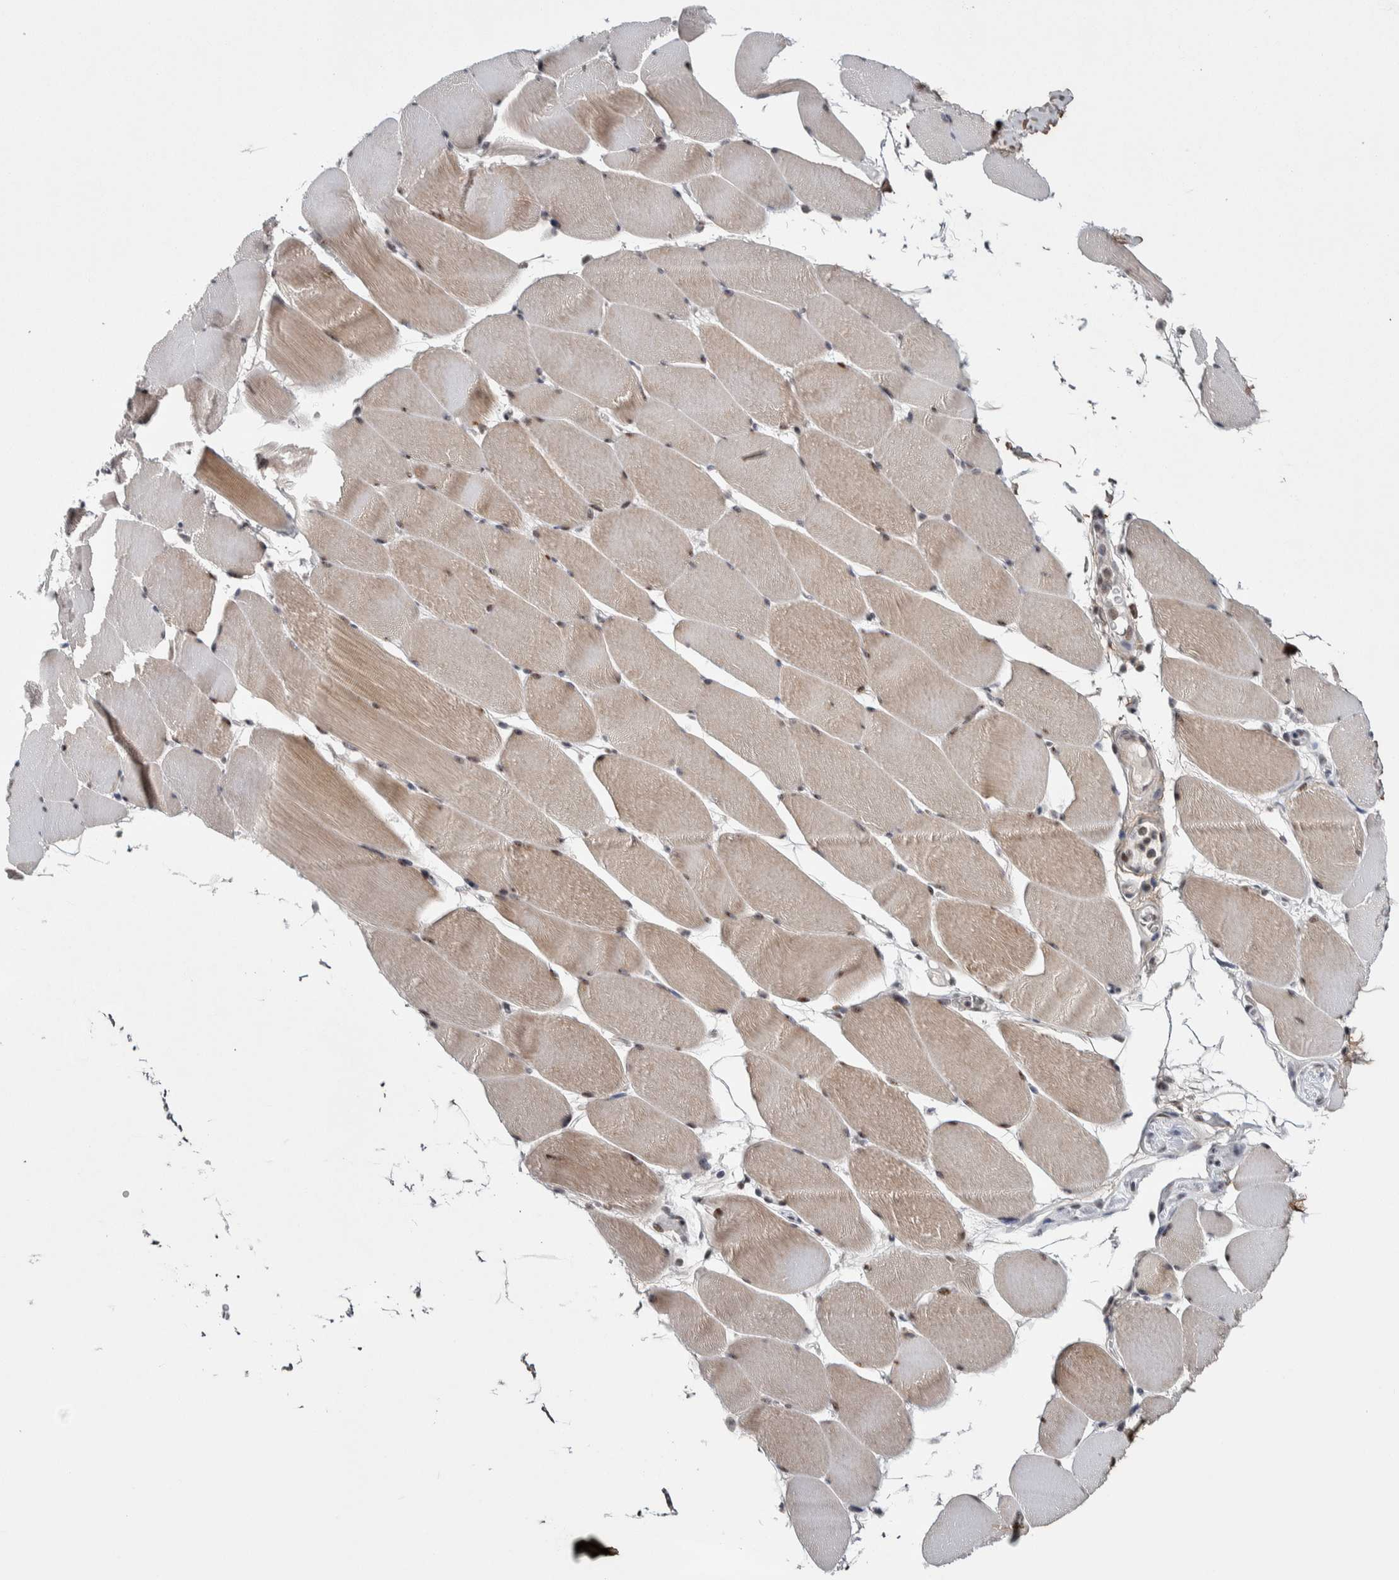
{"staining": {"intensity": "moderate", "quantity": "25%-75%", "location": "nuclear"}, "tissue": "skeletal muscle", "cell_type": "Myocytes", "image_type": "normal", "snomed": [{"axis": "morphology", "description": "Normal tissue, NOS"}, {"axis": "topography", "description": "Skeletal muscle"}], "caption": "This histopathology image displays IHC staining of normal skeletal muscle, with medium moderate nuclear positivity in approximately 25%-75% of myocytes.", "gene": "ASPN", "patient": {"sex": "male", "age": 62}}